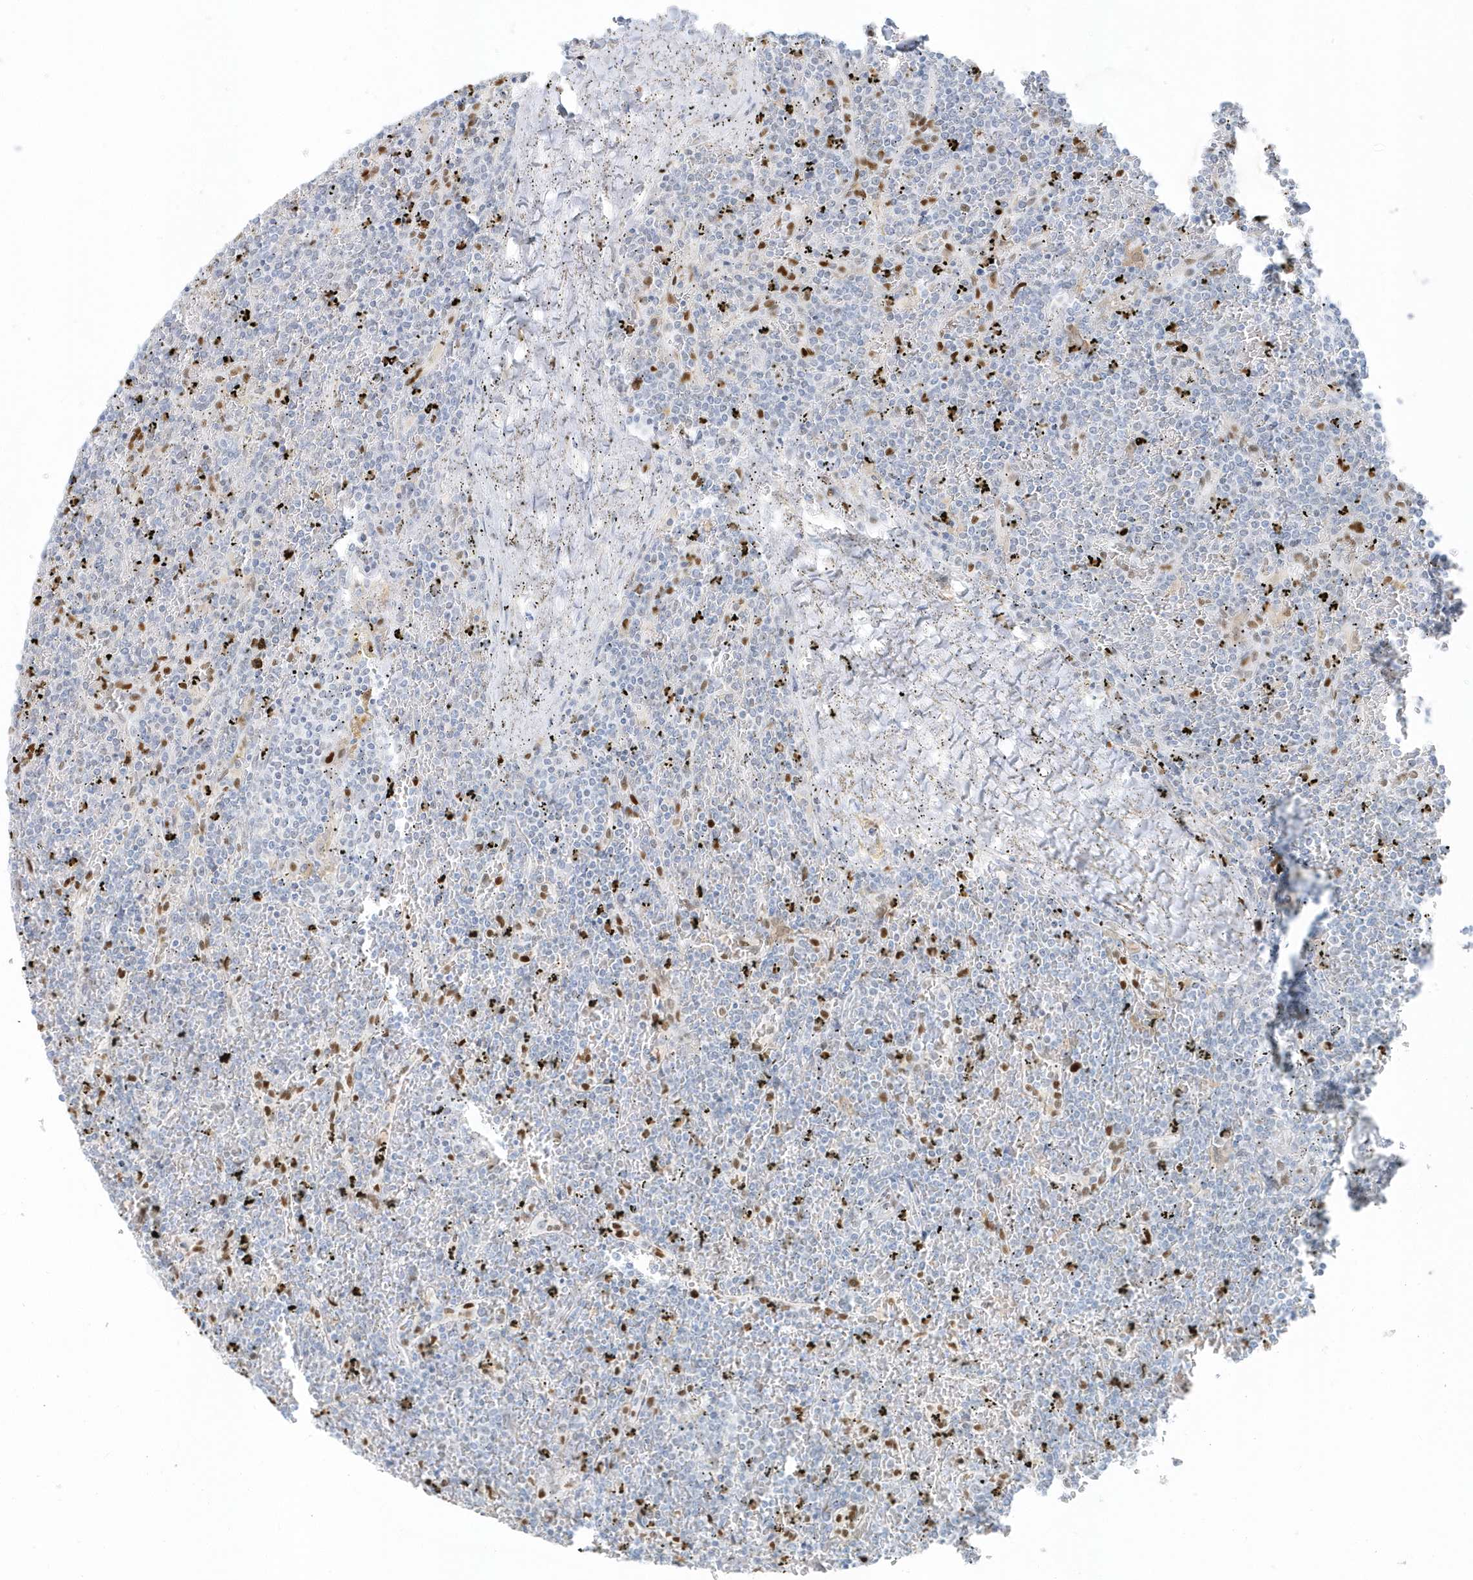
{"staining": {"intensity": "negative", "quantity": "none", "location": "none"}, "tissue": "lymphoma", "cell_type": "Tumor cells", "image_type": "cancer", "snomed": [{"axis": "morphology", "description": "Malignant lymphoma, non-Hodgkin's type, Low grade"}, {"axis": "topography", "description": "Spleen"}], "caption": "Immunohistochemistry (IHC) micrograph of neoplastic tissue: human malignant lymphoma, non-Hodgkin's type (low-grade) stained with DAB (3,3'-diaminobenzidine) displays no significant protein expression in tumor cells.", "gene": "SMIM34", "patient": {"sex": "female", "age": 19}}